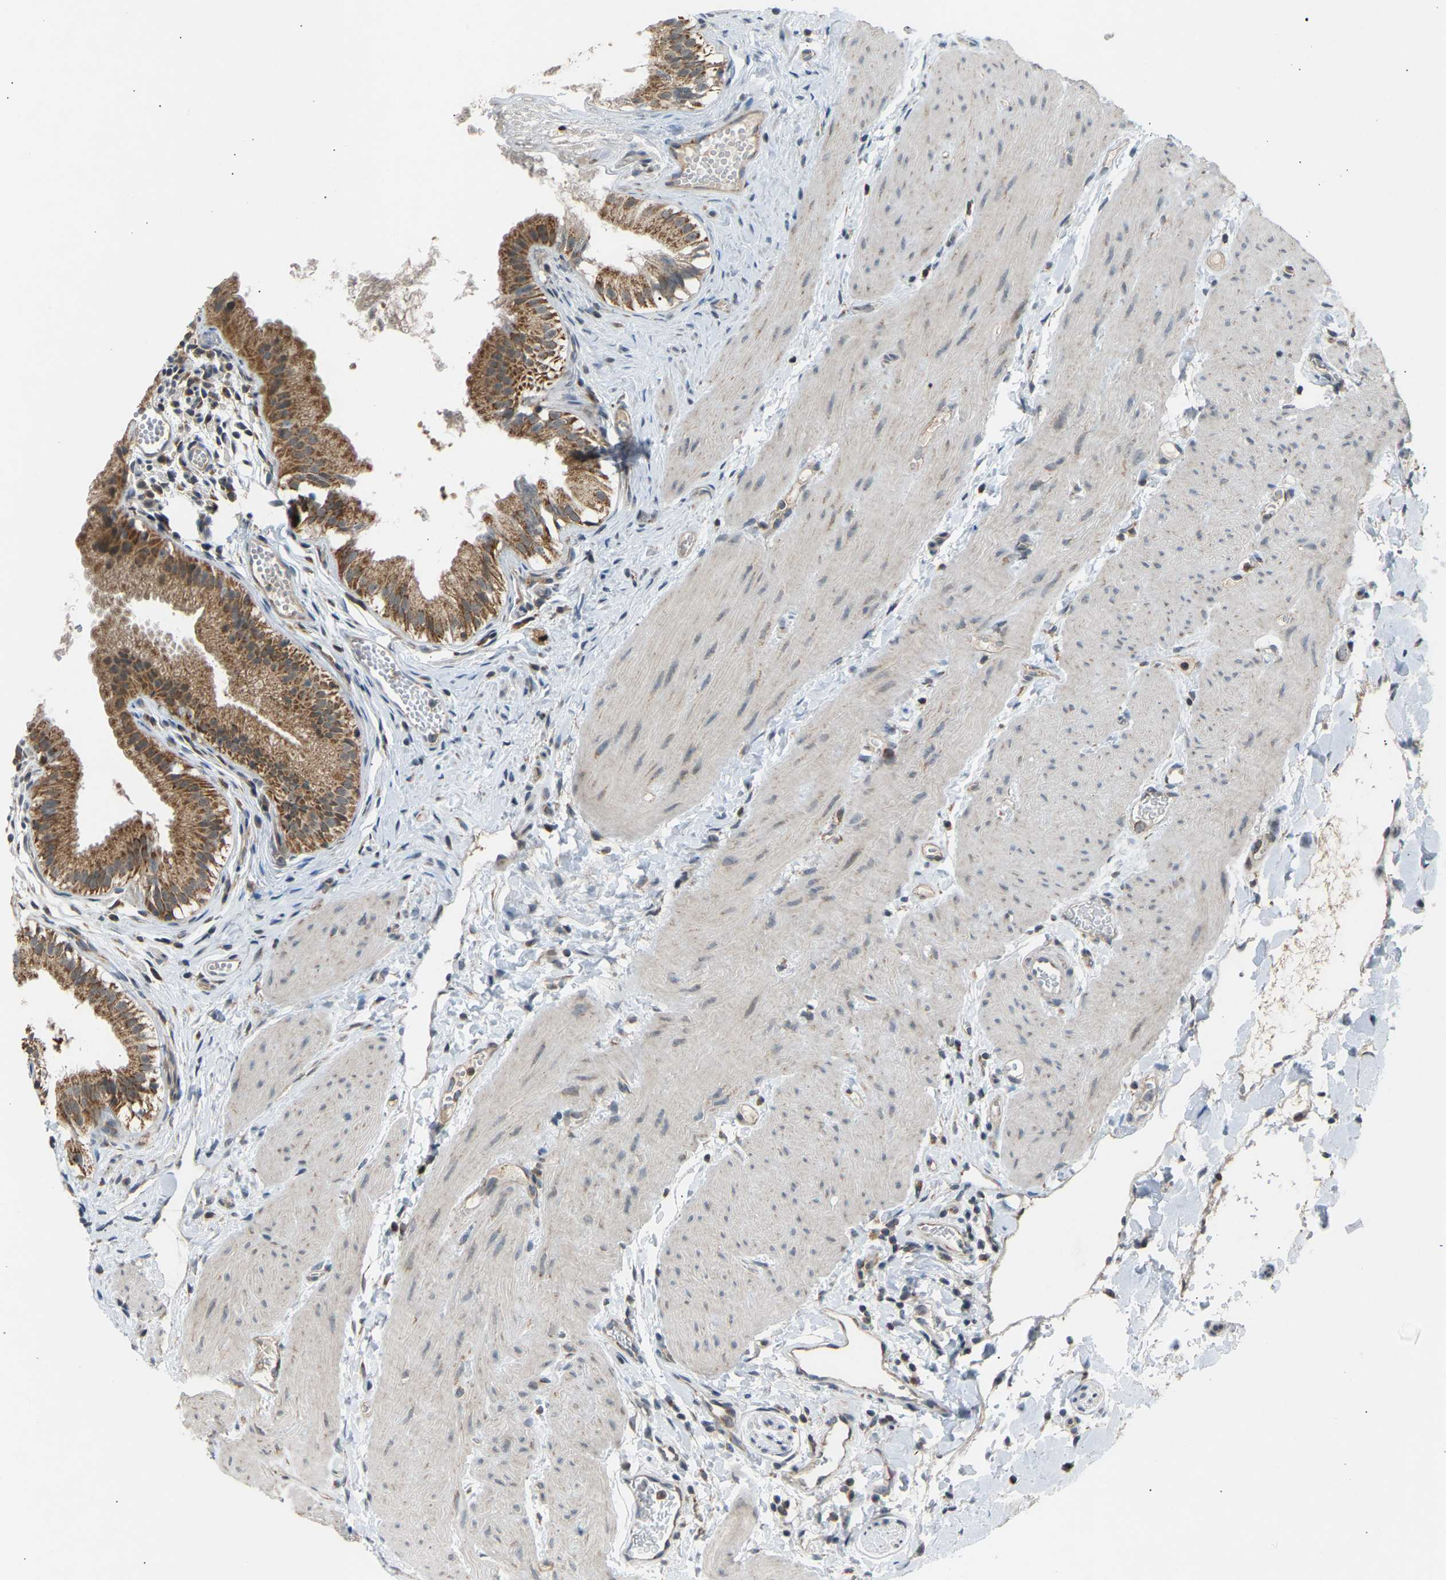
{"staining": {"intensity": "strong", "quantity": ">75%", "location": "cytoplasmic/membranous"}, "tissue": "gallbladder", "cell_type": "Glandular cells", "image_type": "normal", "snomed": [{"axis": "morphology", "description": "Normal tissue, NOS"}, {"axis": "topography", "description": "Gallbladder"}], "caption": "High-power microscopy captured an immunohistochemistry (IHC) photomicrograph of unremarkable gallbladder, revealing strong cytoplasmic/membranous expression in about >75% of glandular cells.", "gene": "SLIRP", "patient": {"sex": "female", "age": 26}}